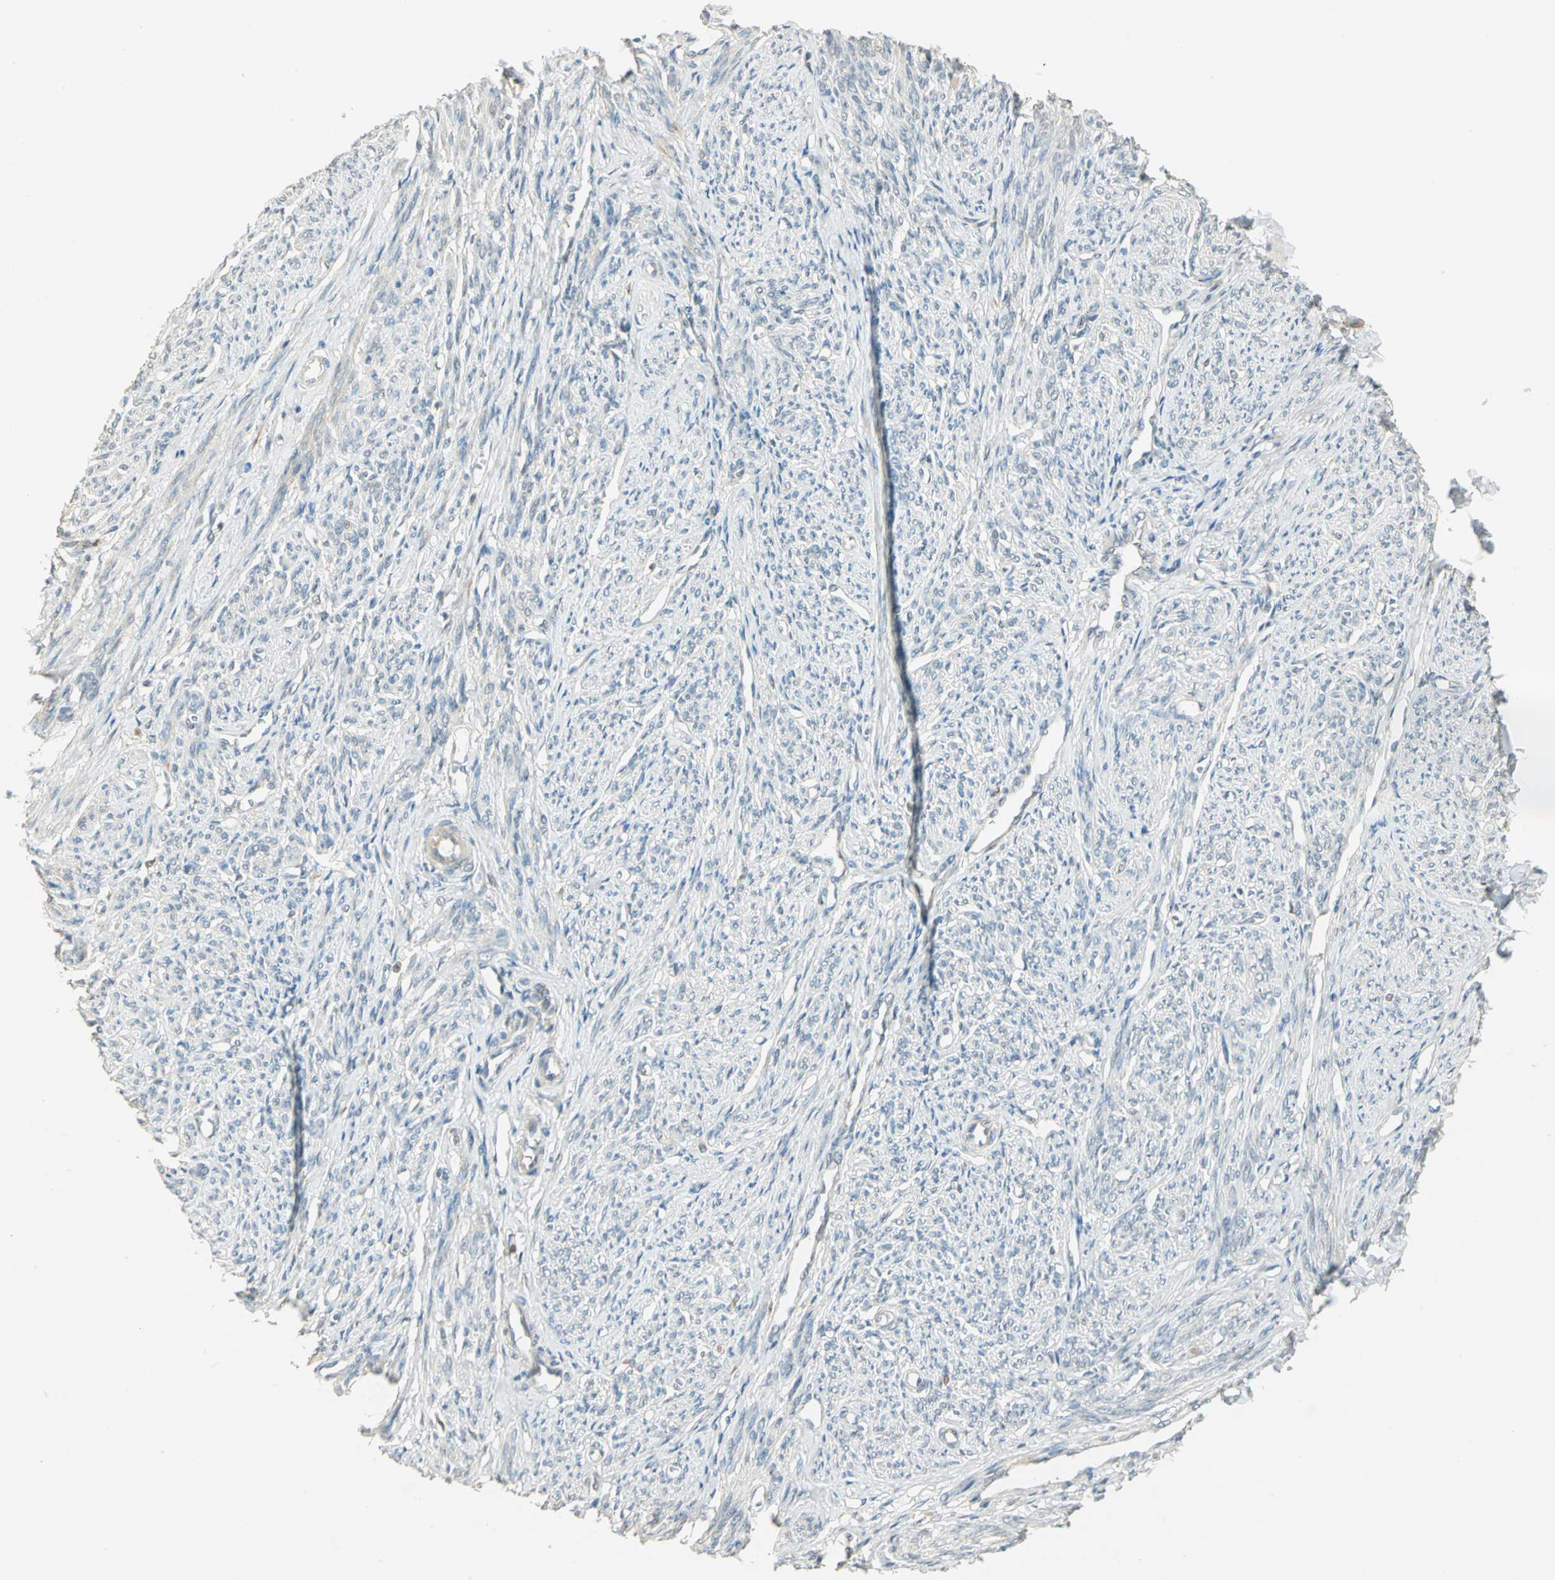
{"staining": {"intensity": "weak", "quantity": "25%-75%", "location": "cytoplasmic/membranous"}, "tissue": "smooth muscle", "cell_type": "Smooth muscle cells", "image_type": "normal", "snomed": [{"axis": "morphology", "description": "Normal tissue, NOS"}, {"axis": "topography", "description": "Smooth muscle"}], "caption": "IHC histopathology image of normal smooth muscle: smooth muscle stained using IHC reveals low levels of weak protein expression localized specifically in the cytoplasmic/membranous of smooth muscle cells, appearing as a cytoplasmic/membranous brown color.", "gene": "BIRC2", "patient": {"sex": "female", "age": 65}}